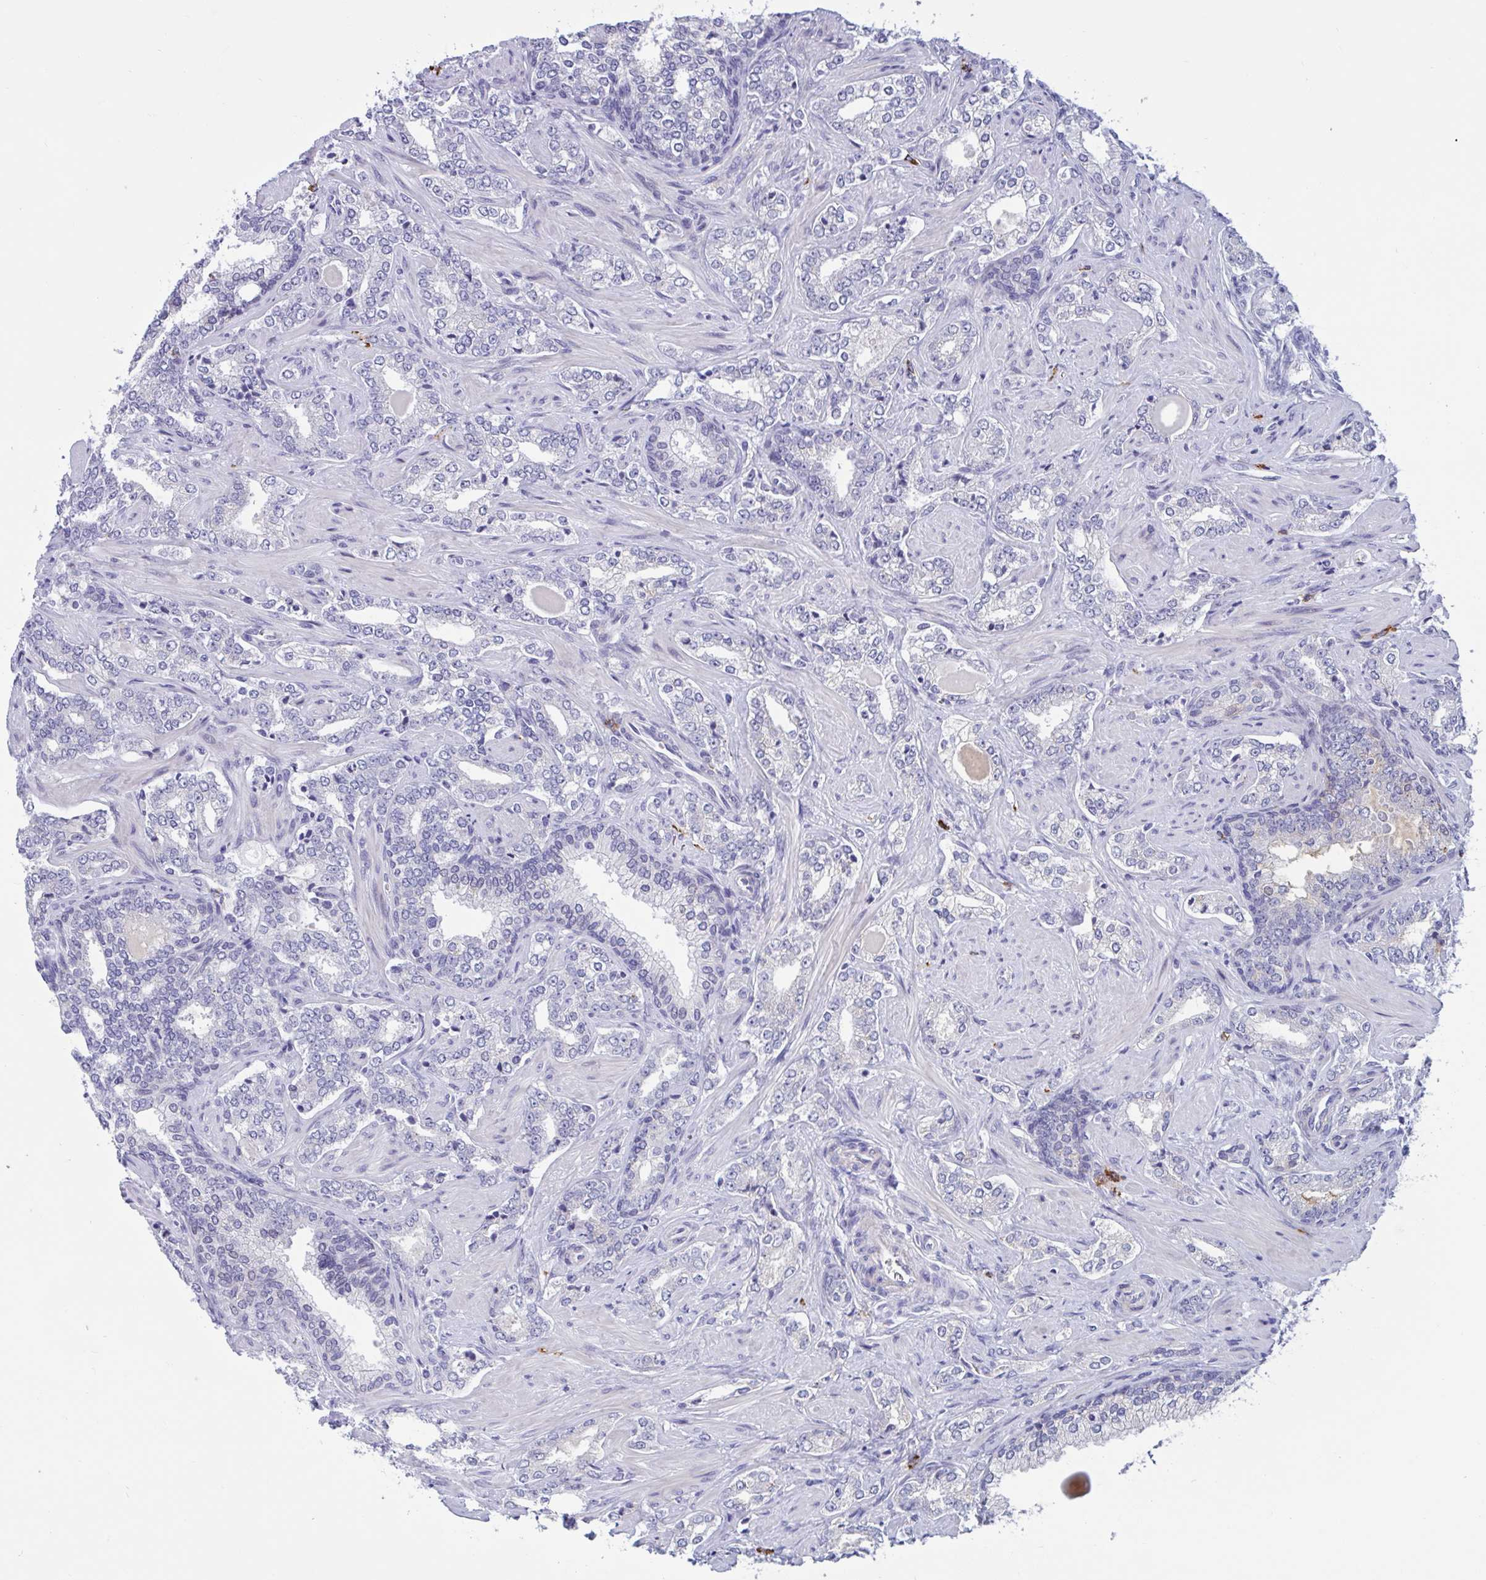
{"staining": {"intensity": "negative", "quantity": "none", "location": "none"}, "tissue": "prostate cancer", "cell_type": "Tumor cells", "image_type": "cancer", "snomed": [{"axis": "morphology", "description": "Adenocarcinoma, High grade"}, {"axis": "topography", "description": "Prostate"}], "caption": "DAB (3,3'-diaminobenzidine) immunohistochemical staining of prostate cancer (adenocarcinoma (high-grade)) demonstrates no significant staining in tumor cells.", "gene": "FAM219B", "patient": {"sex": "male", "age": 60}}